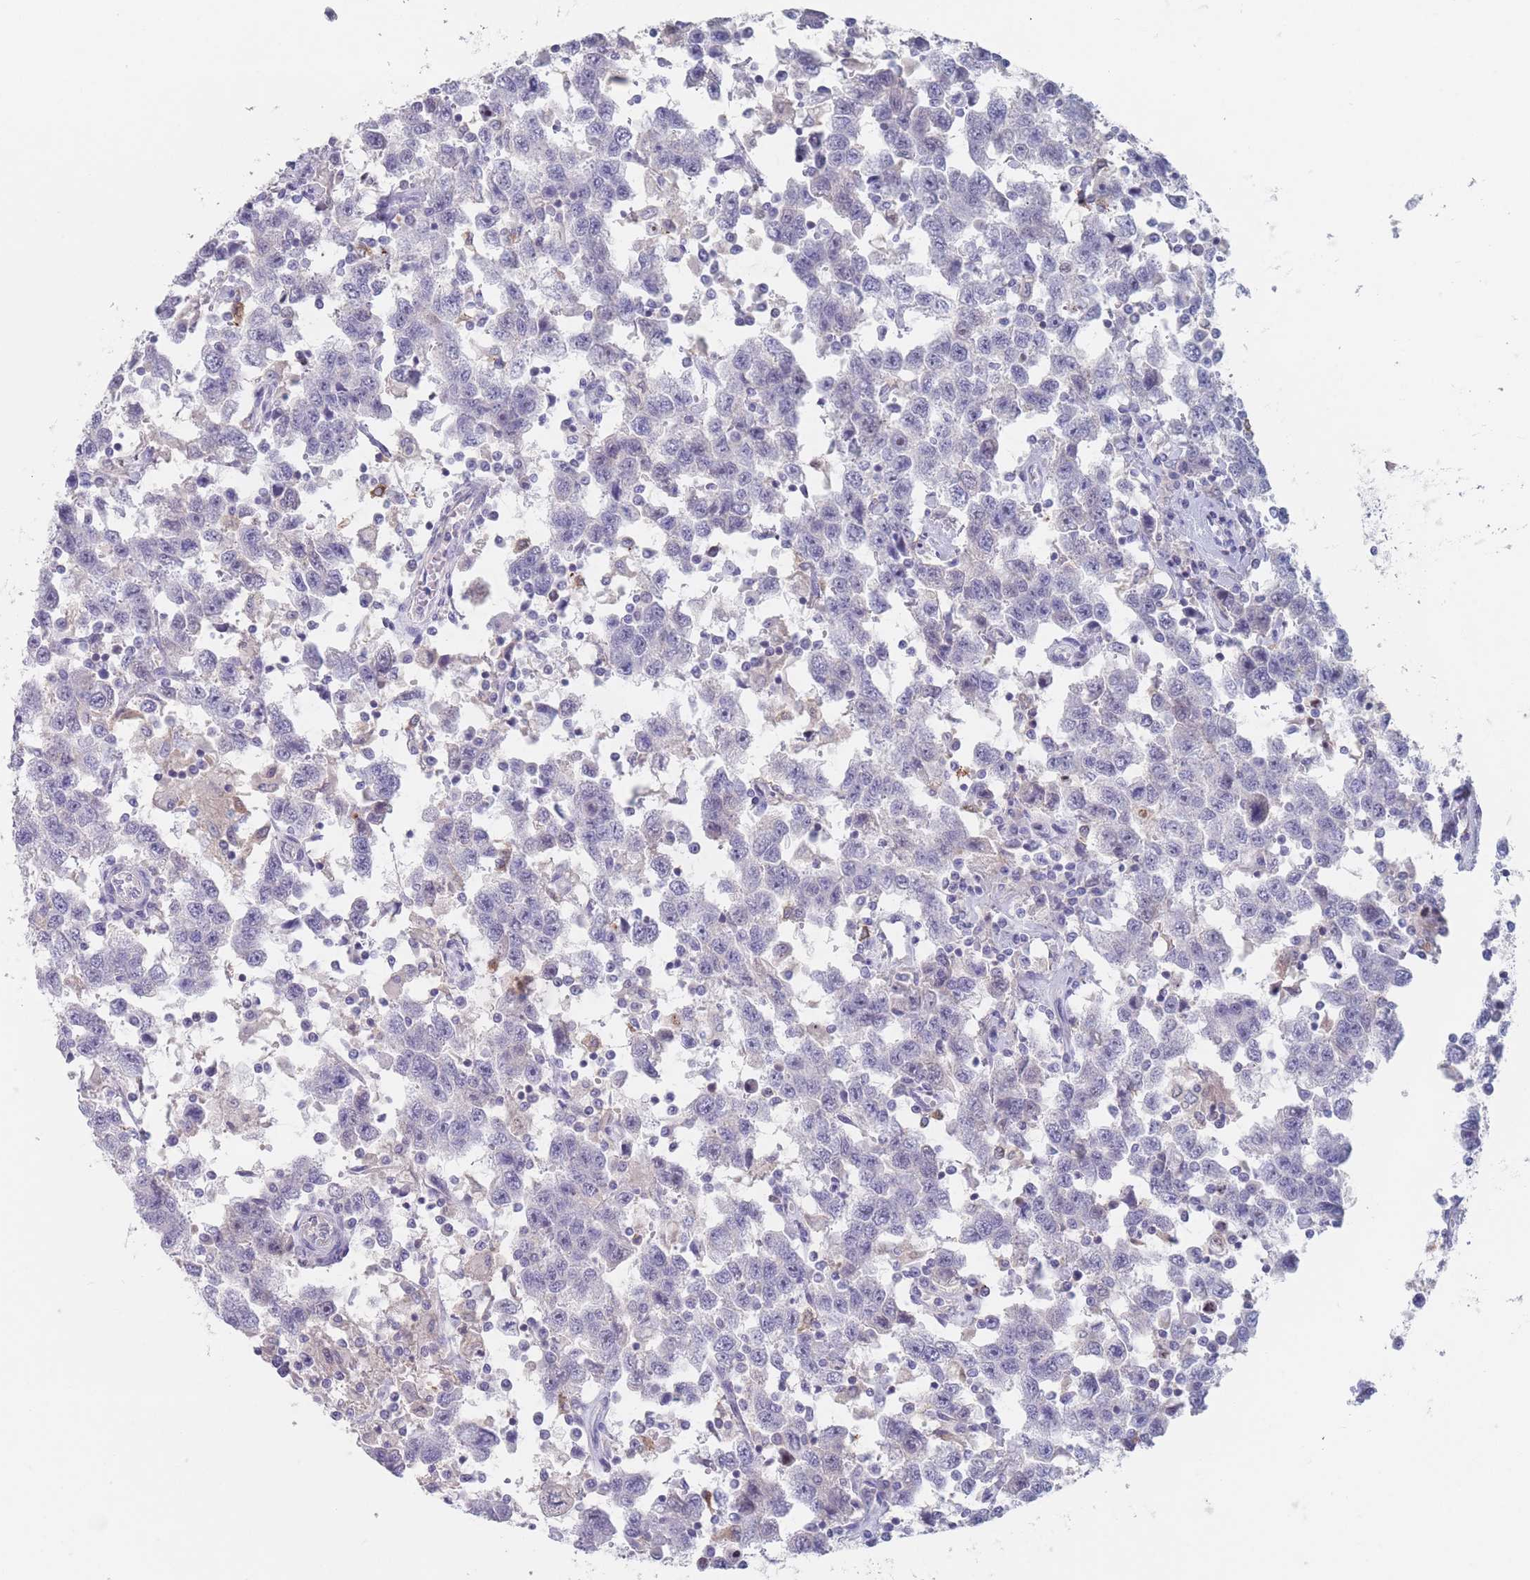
{"staining": {"intensity": "negative", "quantity": "none", "location": "none"}, "tissue": "testis cancer", "cell_type": "Tumor cells", "image_type": "cancer", "snomed": [{"axis": "morphology", "description": "Seminoma, NOS"}, {"axis": "topography", "description": "Testis"}], "caption": "A high-resolution image shows IHC staining of testis seminoma, which shows no significant staining in tumor cells. The staining was performed using DAB (3,3'-diaminobenzidine) to visualize the protein expression in brown, while the nuclei were stained in blue with hematoxylin (Magnification: 20x).", "gene": "ATP1A3", "patient": {"sex": "male", "age": 41}}